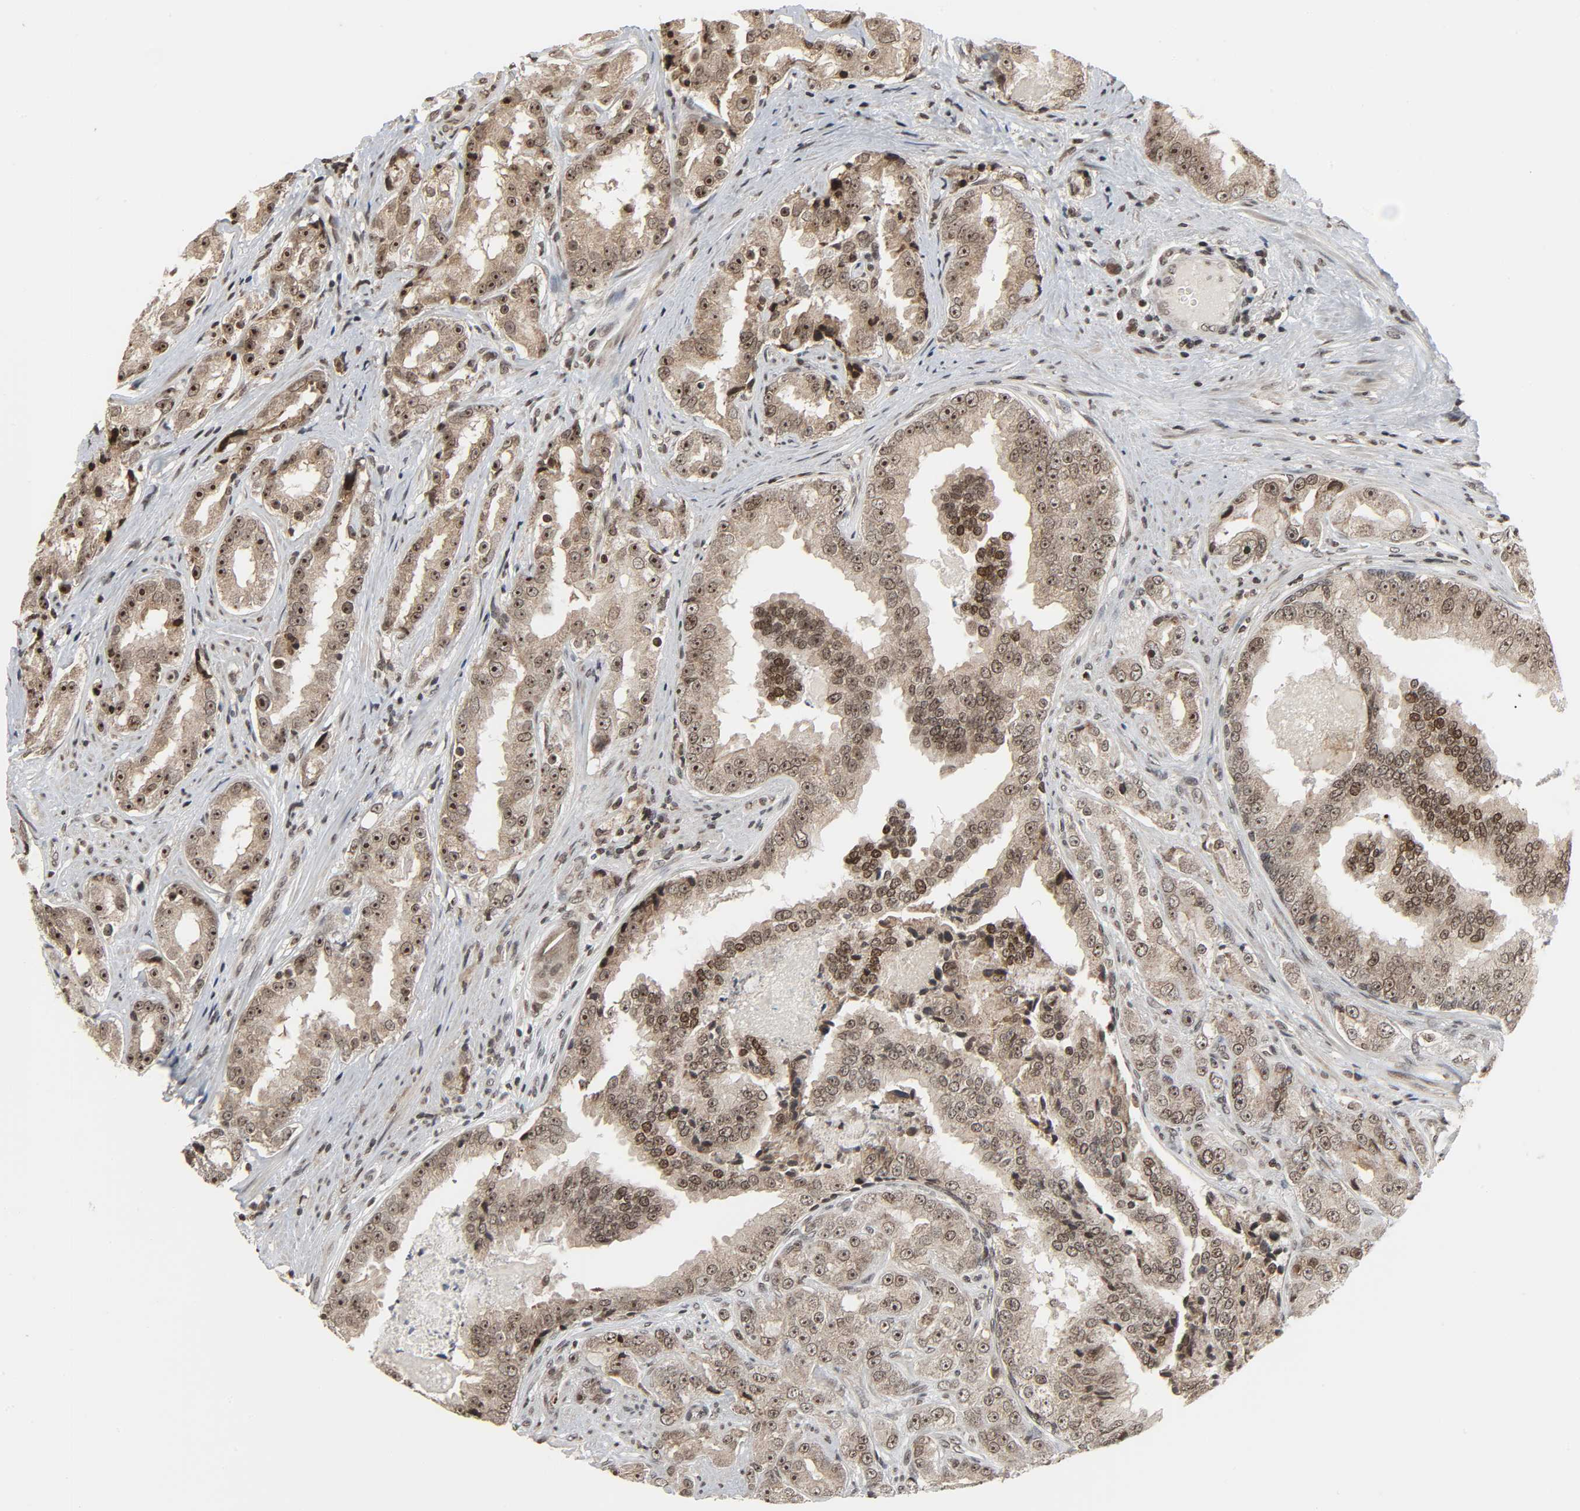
{"staining": {"intensity": "moderate", "quantity": "25%-75%", "location": "nuclear"}, "tissue": "prostate cancer", "cell_type": "Tumor cells", "image_type": "cancer", "snomed": [{"axis": "morphology", "description": "Adenocarcinoma, High grade"}, {"axis": "topography", "description": "Prostate"}], "caption": "Tumor cells show medium levels of moderate nuclear staining in about 25%-75% of cells in human high-grade adenocarcinoma (prostate).", "gene": "XRCC1", "patient": {"sex": "male", "age": 73}}